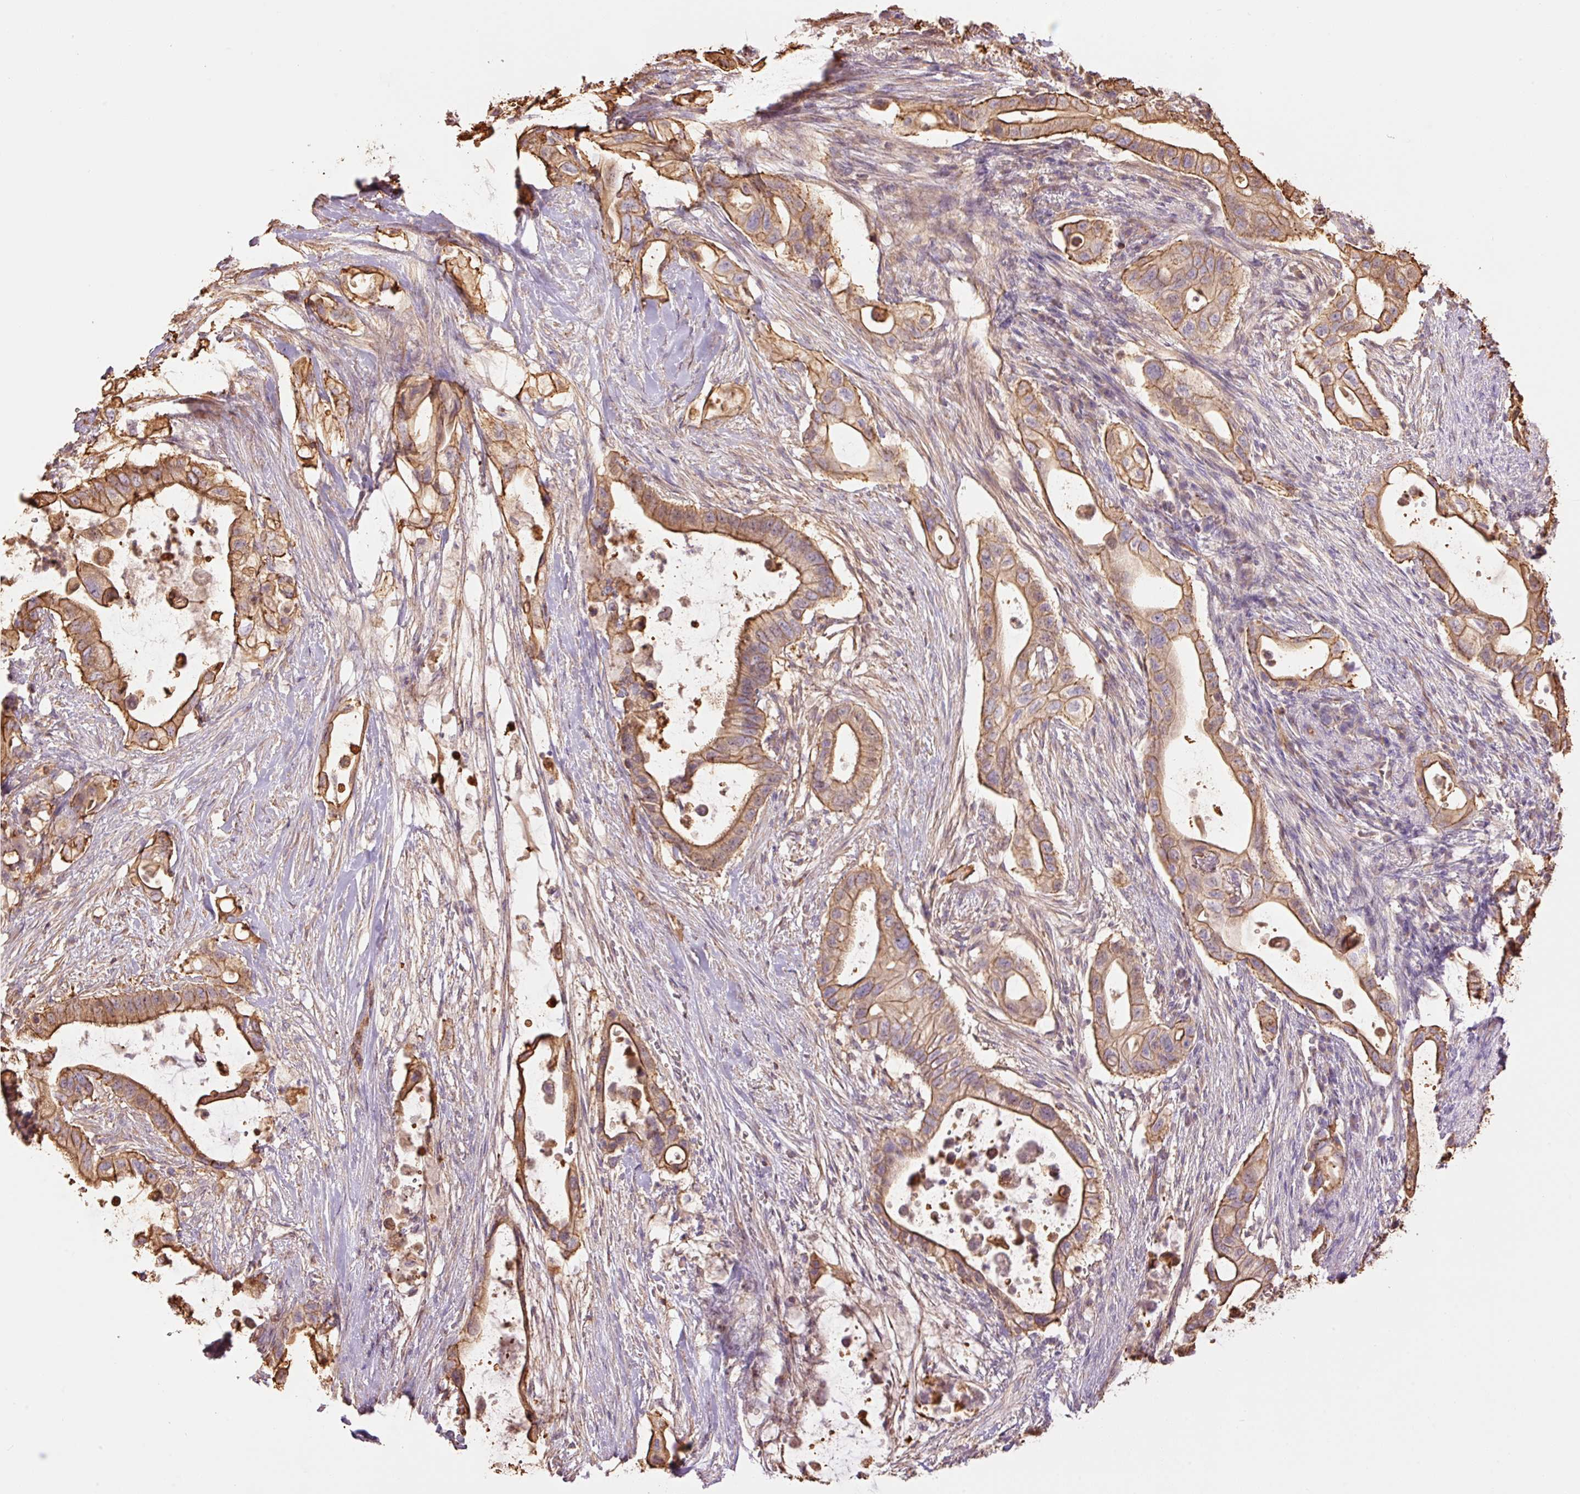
{"staining": {"intensity": "moderate", "quantity": ">75%", "location": "cytoplasmic/membranous"}, "tissue": "pancreatic cancer", "cell_type": "Tumor cells", "image_type": "cancer", "snomed": [{"axis": "morphology", "description": "Adenocarcinoma, NOS"}, {"axis": "topography", "description": "Pancreas"}], "caption": "A photomicrograph of pancreatic cancer (adenocarcinoma) stained for a protein reveals moderate cytoplasmic/membranous brown staining in tumor cells.", "gene": "PPP1R1B", "patient": {"sex": "female", "age": 72}}